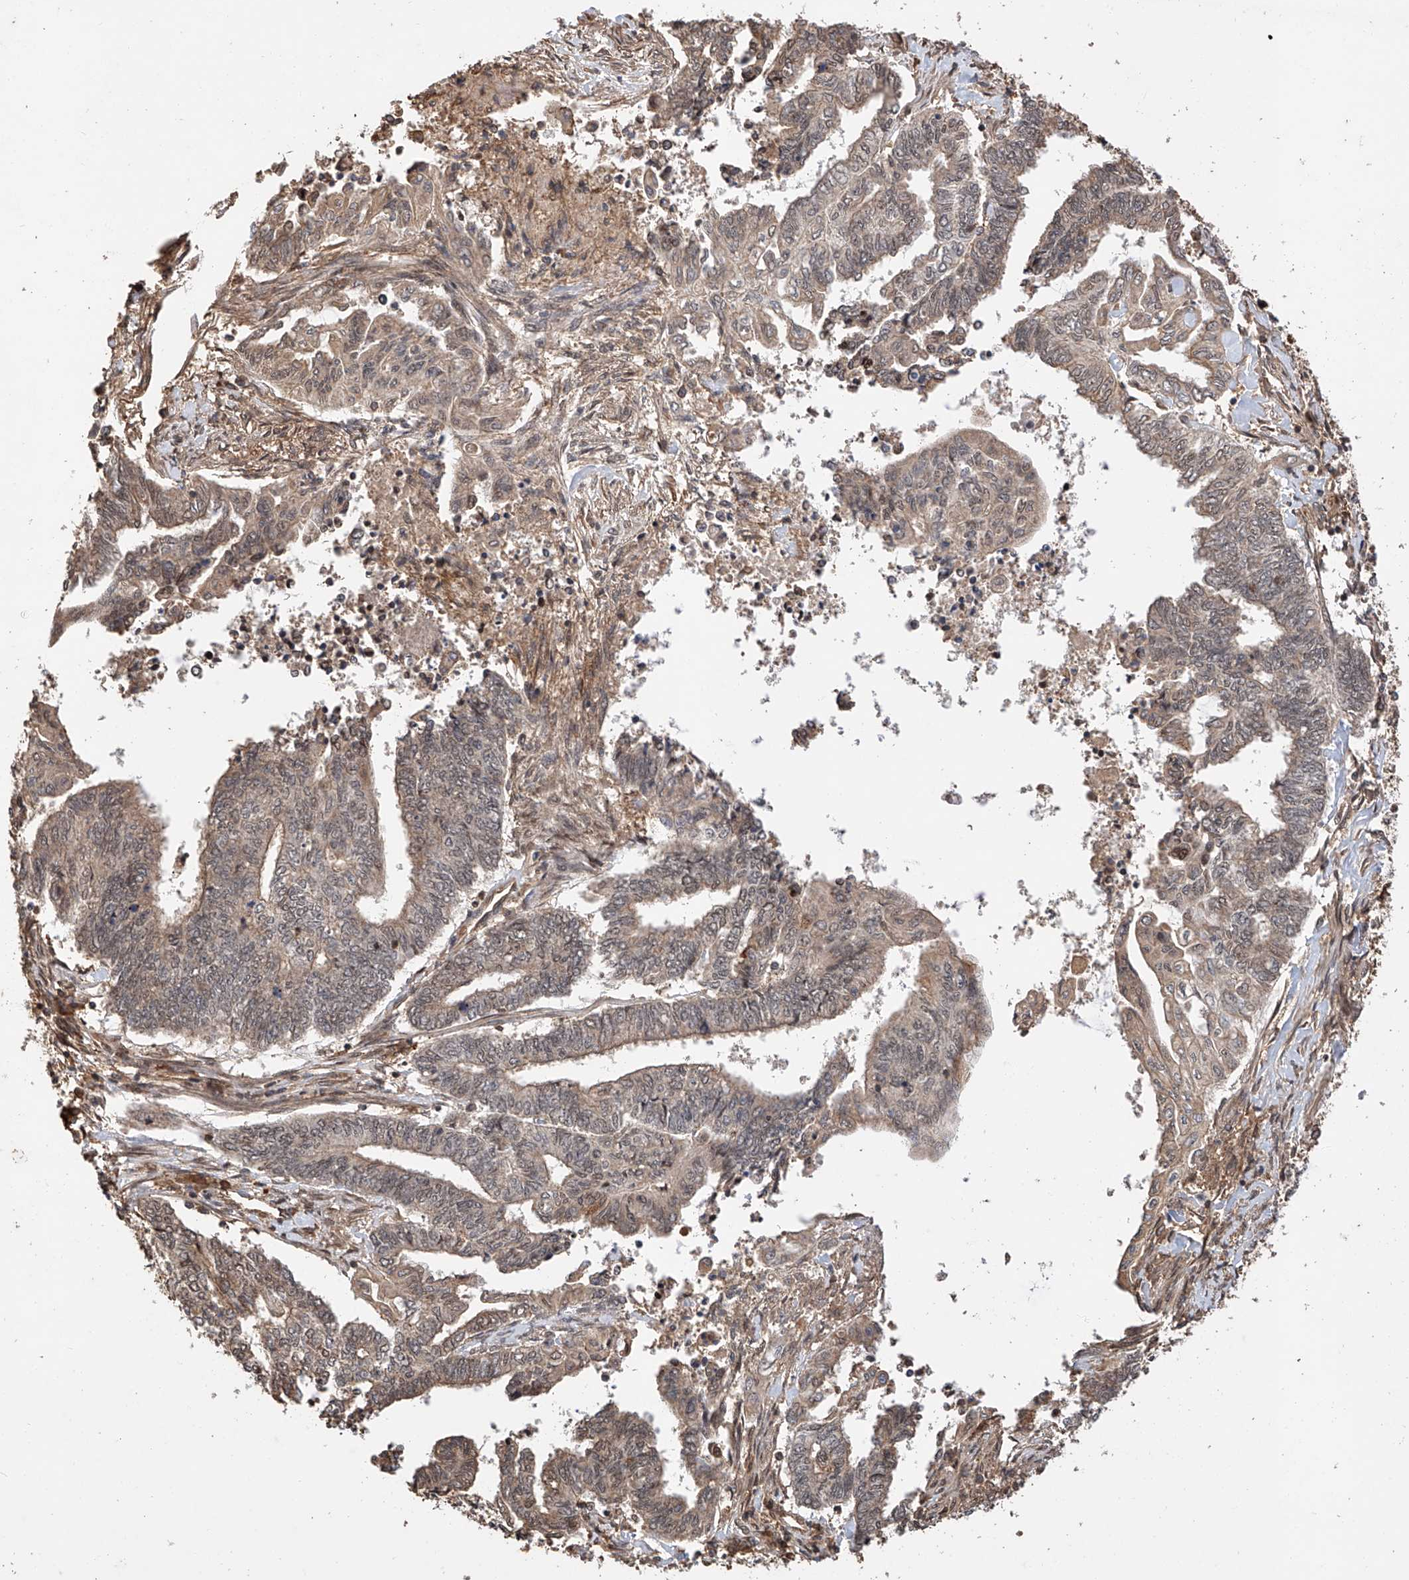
{"staining": {"intensity": "weak", "quantity": ">75%", "location": "cytoplasmic/membranous"}, "tissue": "endometrial cancer", "cell_type": "Tumor cells", "image_type": "cancer", "snomed": [{"axis": "morphology", "description": "Adenocarcinoma, NOS"}, {"axis": "topography", "description": "Uterus"}, {"axis": "topography", "description": "Endometrium"}], "caption": "An IHC histopathology image of tumor tissue is shown. Protein staining in brown shows weak cytoplasmic/membranous positivity in endometrial cancer (adenocarcinoma) within tumor cells.", "gene": "RILPL2", "patient": {"sex": "female", "age": 70}}